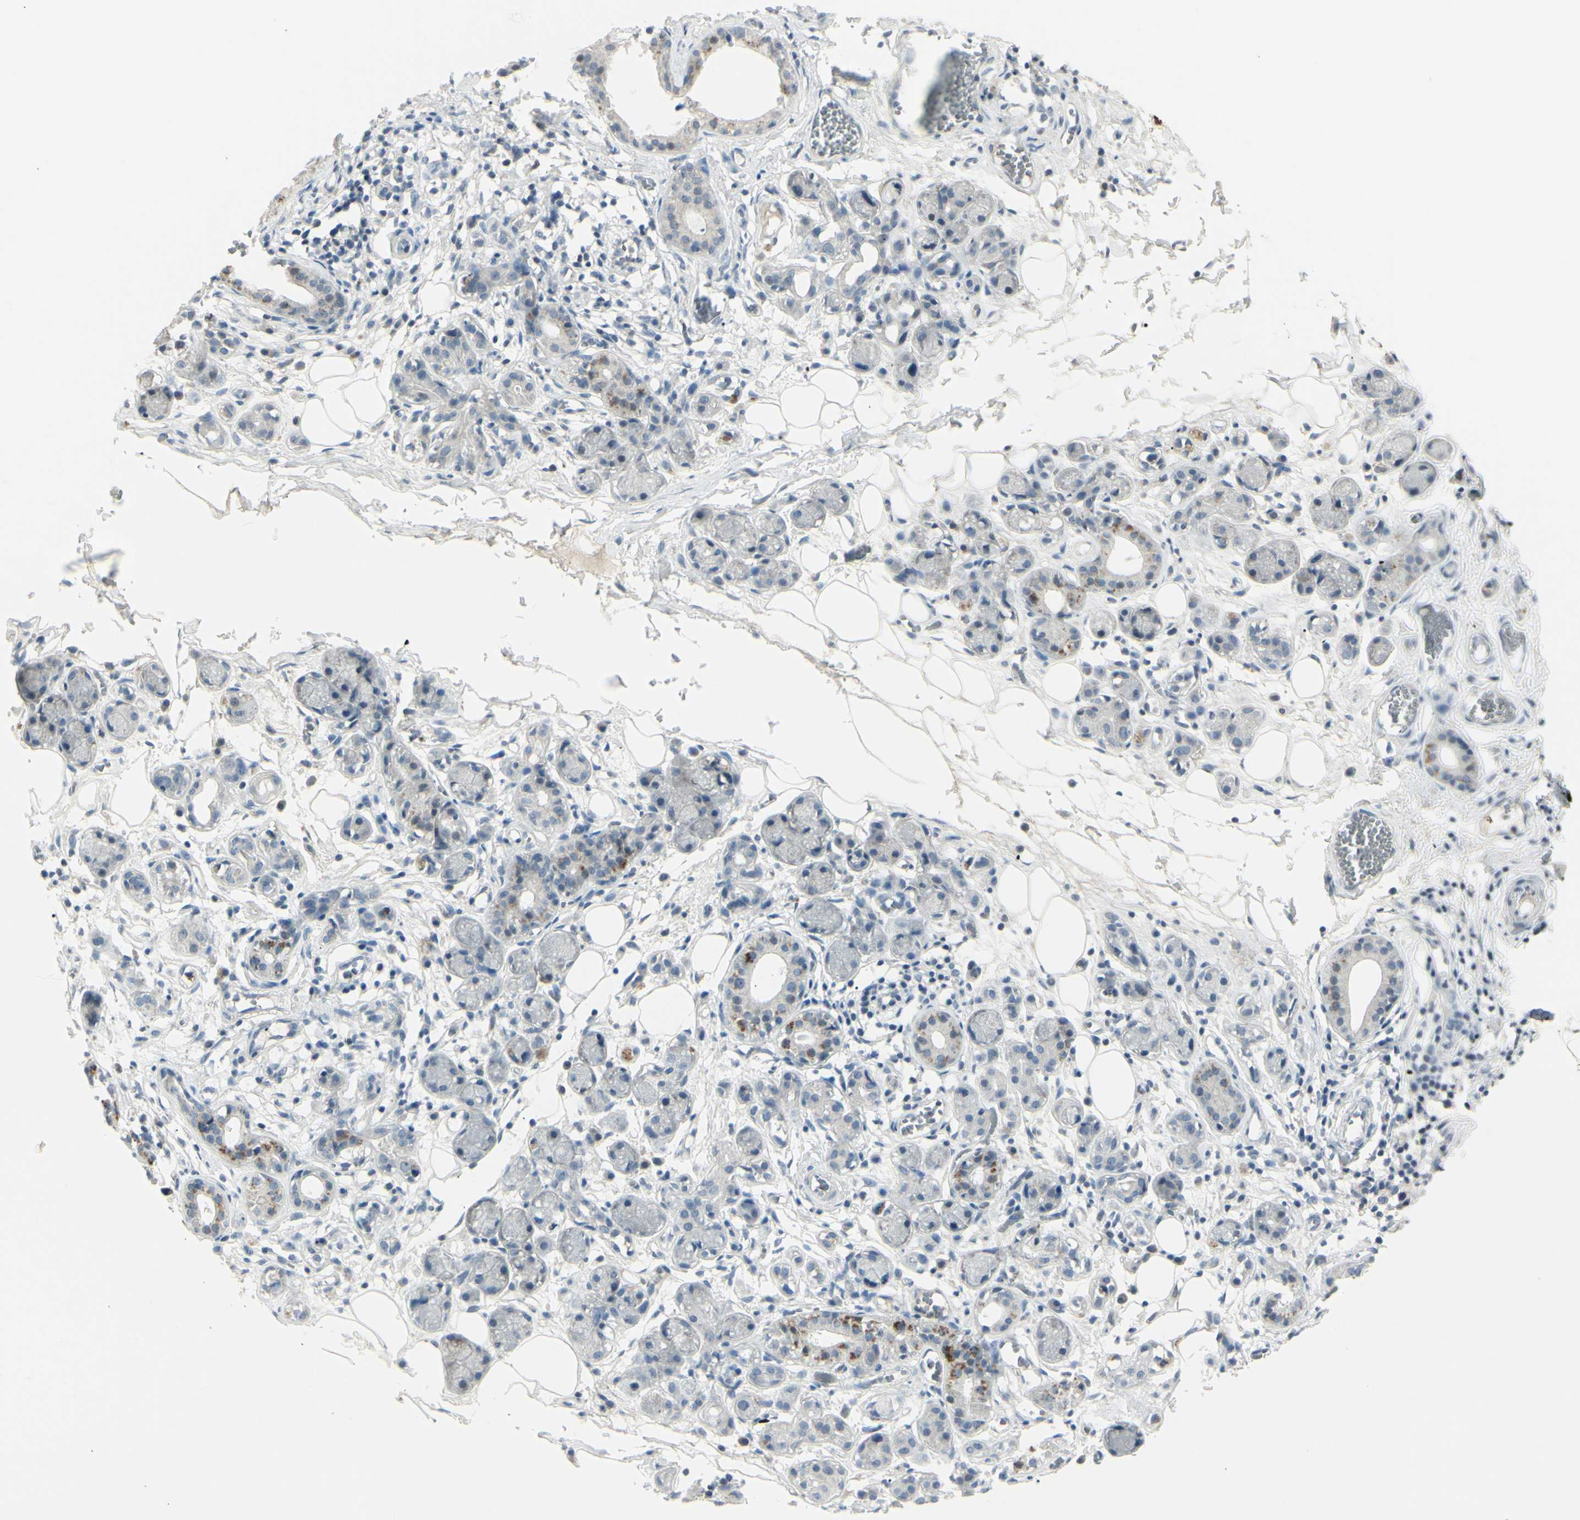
{"staining": {"intensity": "weak", "quantity": "25%-75%", "location": "cytoplasmic/membranous"}, "tissue": "adipose tissue", "cell_type": "Adipocytes", "image_type": "normal", "snomed": [{"axis": "morphology", "description": "Normal tissue, NOS"}, {"axis": "morphology", "description": "Inflammation, NOS"}, {"axis": "topography", "description": "Vascular tissue"}, {"axis": "topography", "description": "Salivary gland"}], "caption": "Adipose tissue stained with DAB (3,3'-diaminobenzidine) IHC exhibits low levels of weak cytoplasmic/membranous expression in approximately 25%-75% of adipocytes.", "gene": "SH3GL2", "patient": {"sex": "female", "age": 75}}